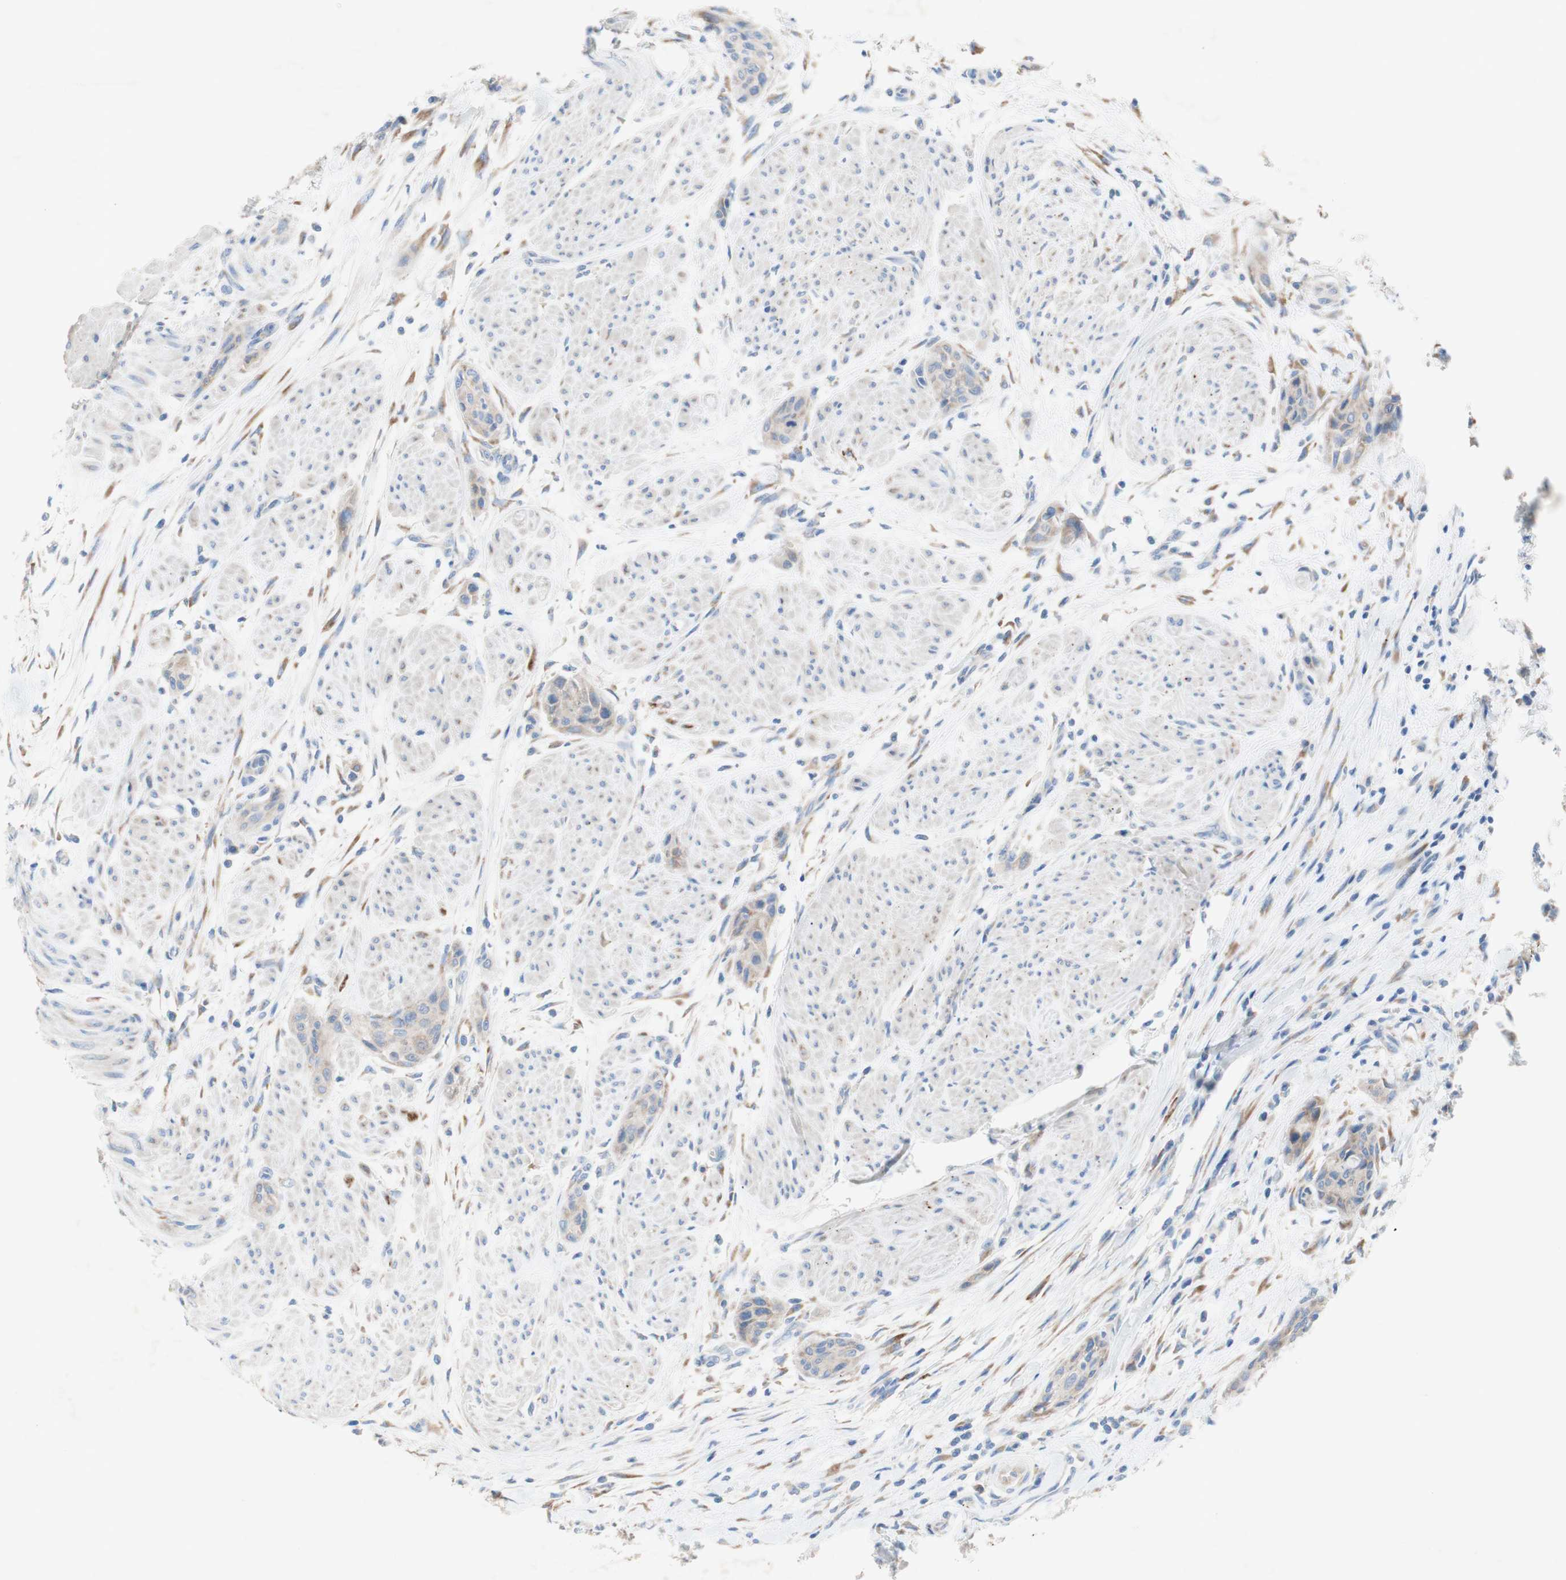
{"staining": {"intensity": "weak", "quantity": "<25%", "location": "cytoplasmic/membranous"}, "tissue": "urothelial cancer", "cell_type": "Tumor cells", "image_type": "cancer", "snomed": [{"axis": "morphology", "description": "Urothelial carcinoma, High grade"}, {"axis": "topography", "description": "Urinary bladder"}], "caption": "An immunohistochemistry (IHC) micrograph of urothelial cancer is shown. There is no staining in tumor cells of urothelial cancer.", "gene": "TMIGD2", "patient": {"sex": "male", "age": 35}}